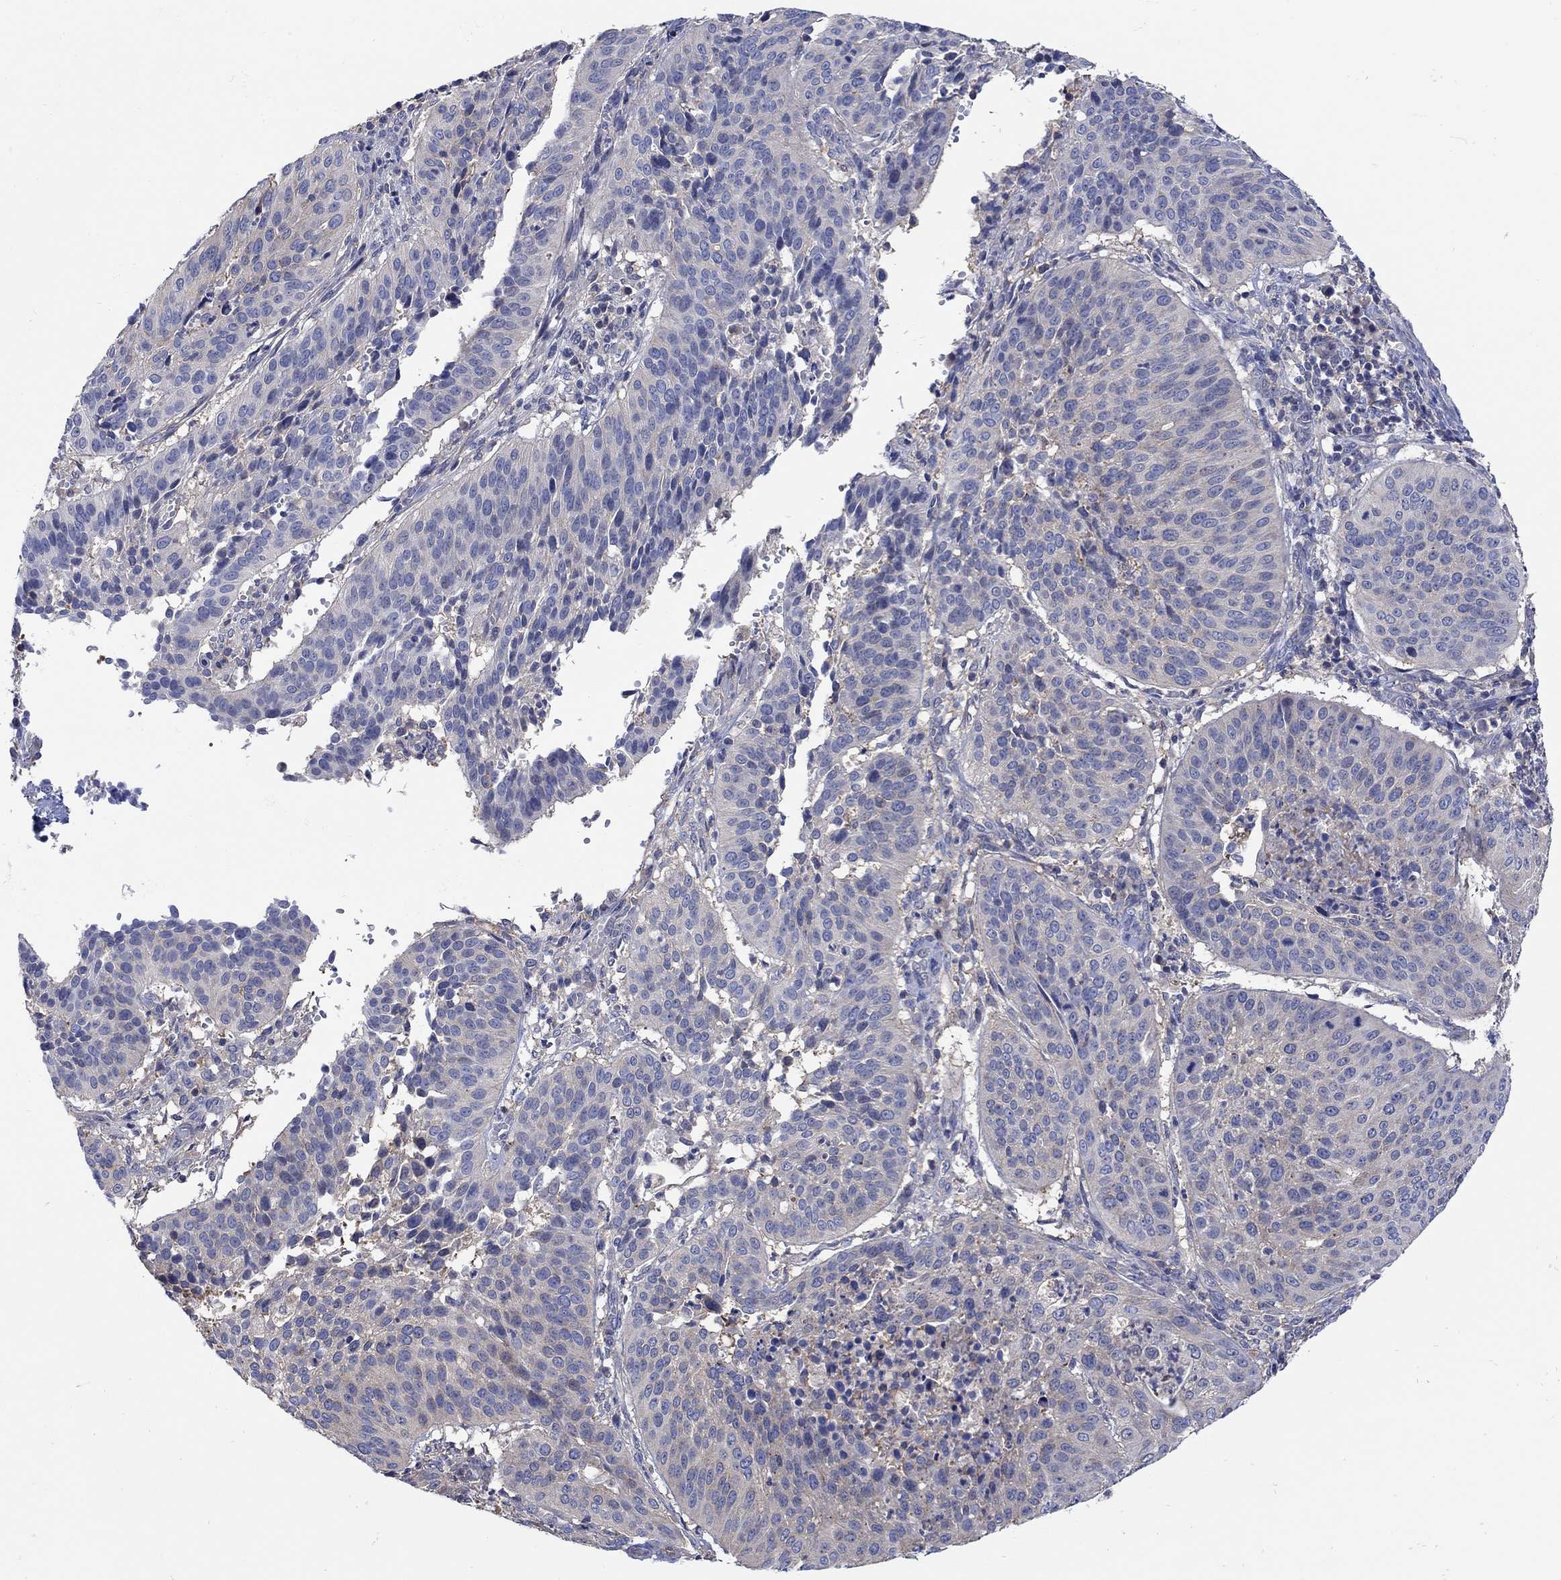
{"staining": {"intensity": "negative", "quantity": "none", "location": "none"}, "tissue": "cervical cancer", "cell_type": "Tumor cells", "image_type": "cancer", "snomed": [{"axis": "morphology", "description": "Normal tissue, NOS"}, {"axis": "morphology", "description": "Squamous cell carcinoma, NOS"}, {"axis": "topography", "description": "Cervix"}], "caption": "Photomicrograph shows no significant protein positivity in tumor cells of cervical squamous cell carcinoma. (DAB IHC, high magnification).", "gene": "TEKT3", "patient": {"sex": "female", "age": 39}}